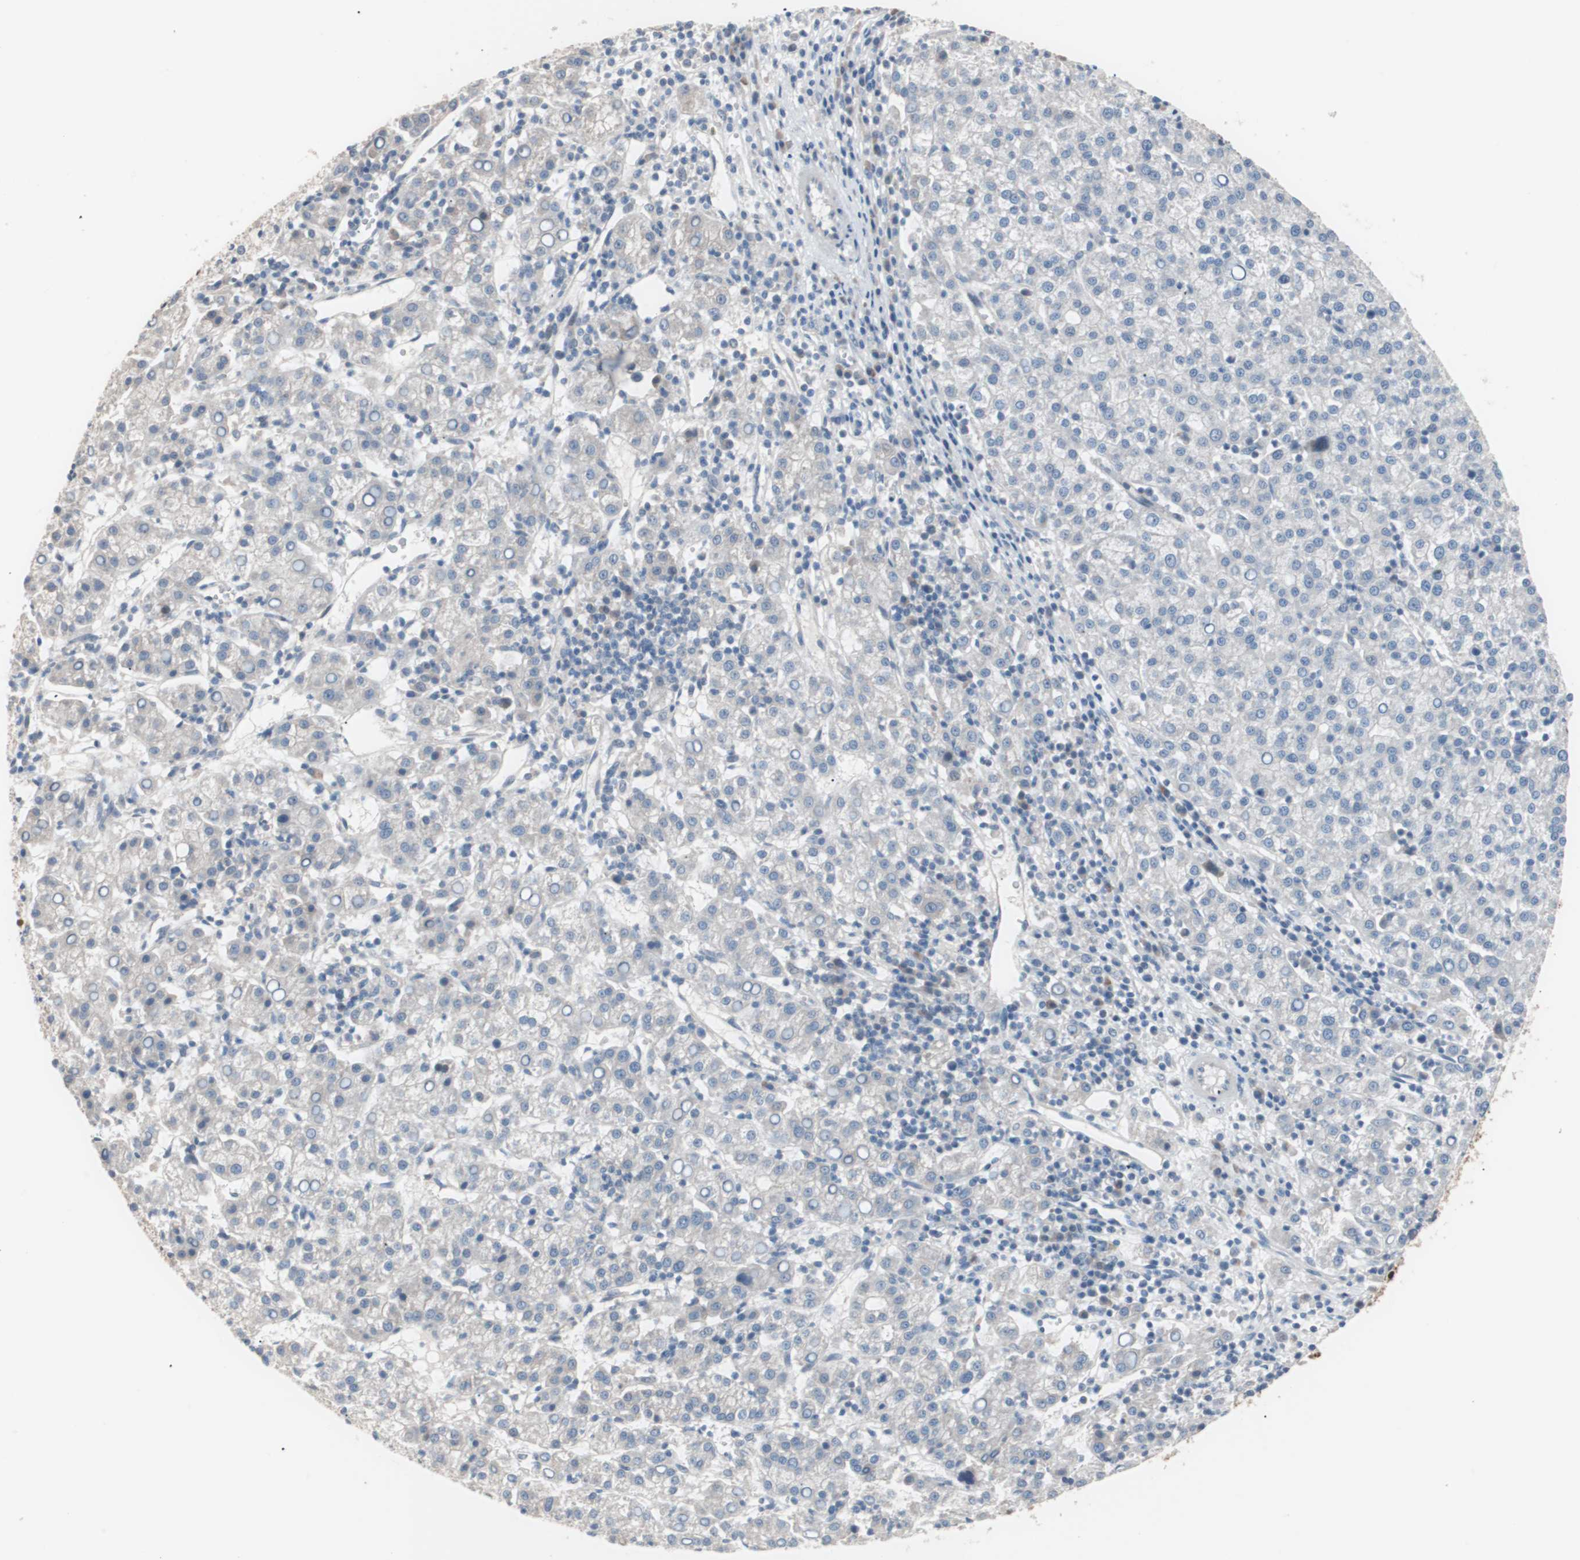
{"staining": {"intensity": "negative", "quantity": "none", "location": "none"}, "tissue": "liver cancer", "cell_type": "Tumor cells", "image_type": "cancer", "snomed": [{"axis": "morphology", "description": "Carcinoma, Hepatocellular, NOS"}, {"axis": "topography", "description": "Liver"}], "caption": "The photomicrograph displays no staining of tumor cells in hepatocellular carcinoma (liver).", "gene": "SMG1", "patient": {"sex": "female", "age": 58}}